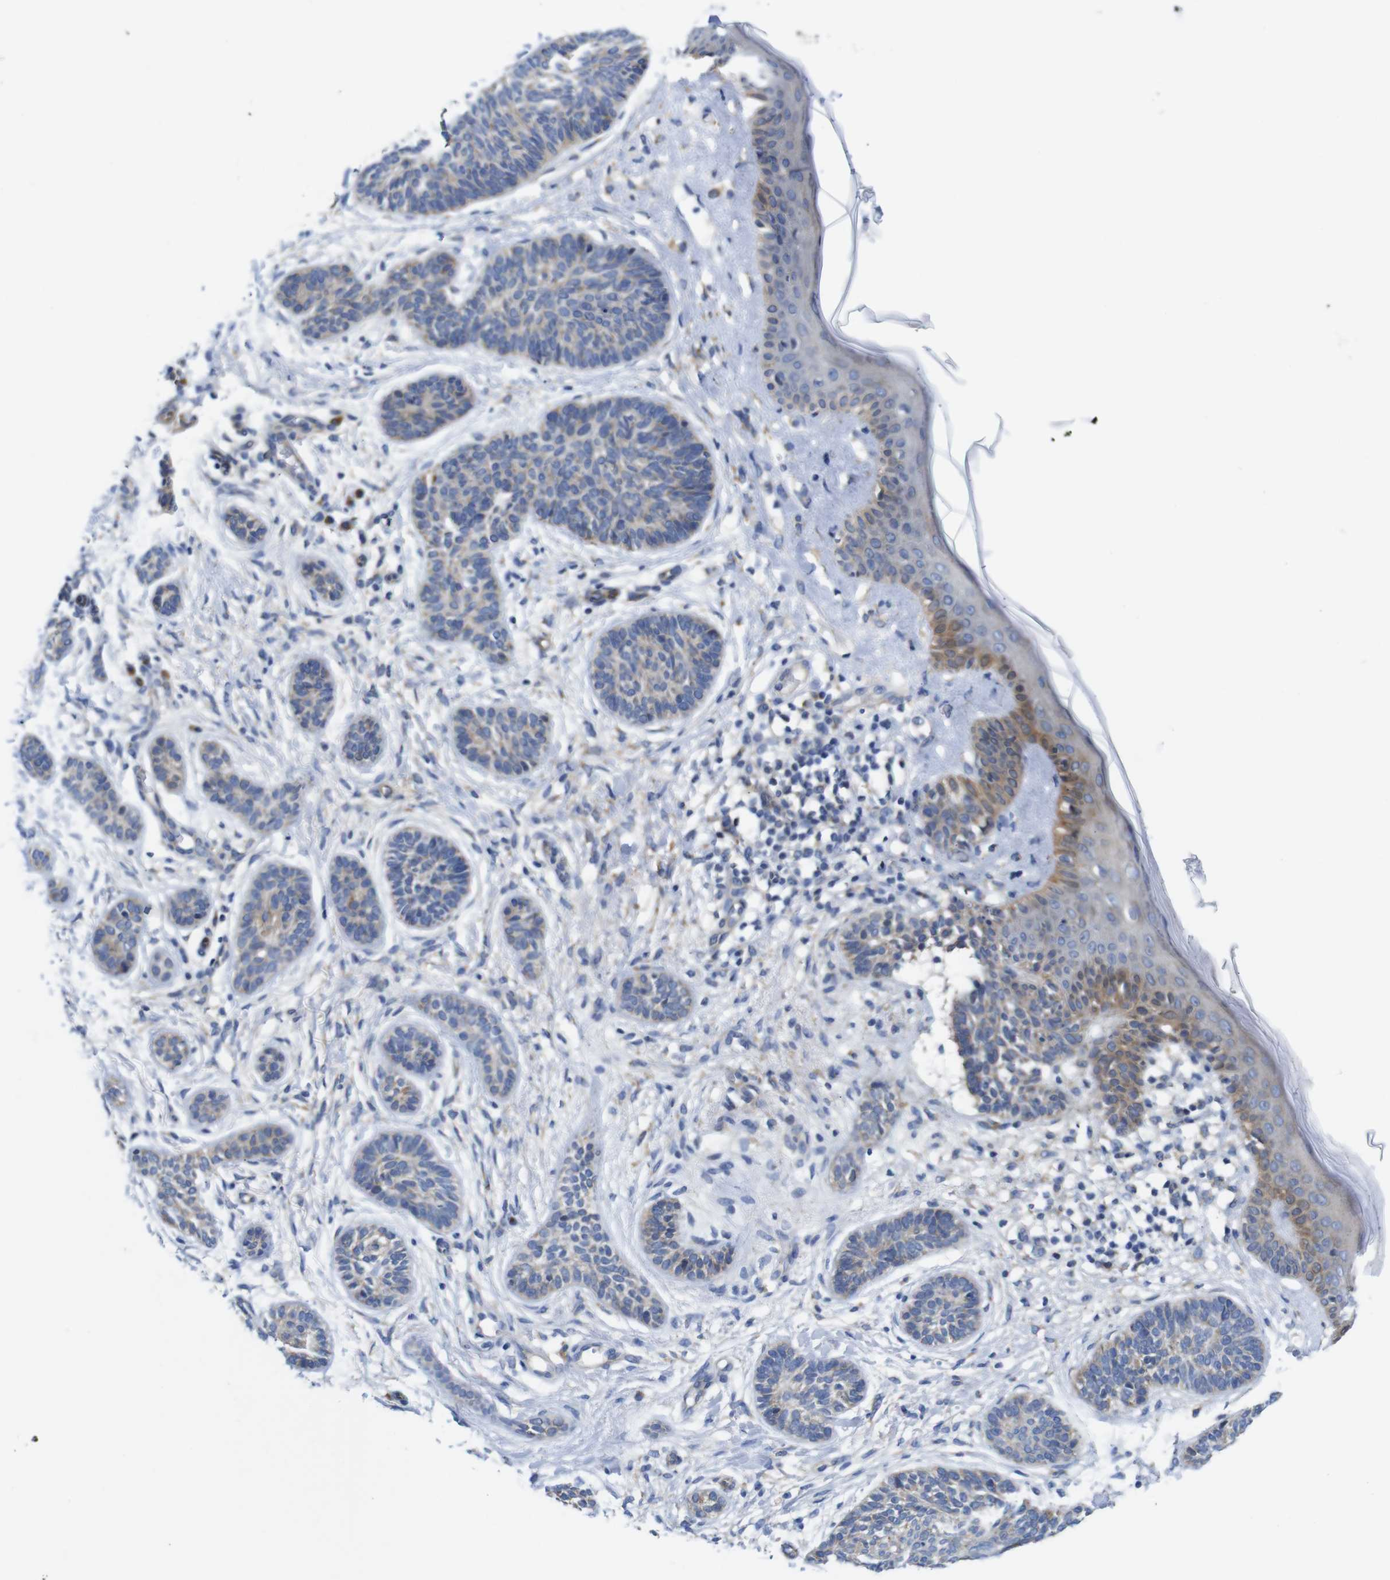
{"staining": {"intensity": "weak", "quantity": "25%-75%", "location": "cytoplasmic/membranous"}, "tissue": "skin cancer", "cell_type": "Tumor cells", "image_type": "cancer", "snomed": [{"axis": "morphology", "description": "Normal tissue, NOS"}, {"axis": "morphology", "description": "Basal cell carcinoma"}, {"axis": "topography", "description": "Skin"}], "caption": "Immunohistochemistry of basal cell carcinoma (skin) reveals low levels of weak cytoplasmic/membranous positivity in about 25%-75% of tumor cells.", "gene": "DDRGK1", "patient": {"sex": "male", "age": 63}}